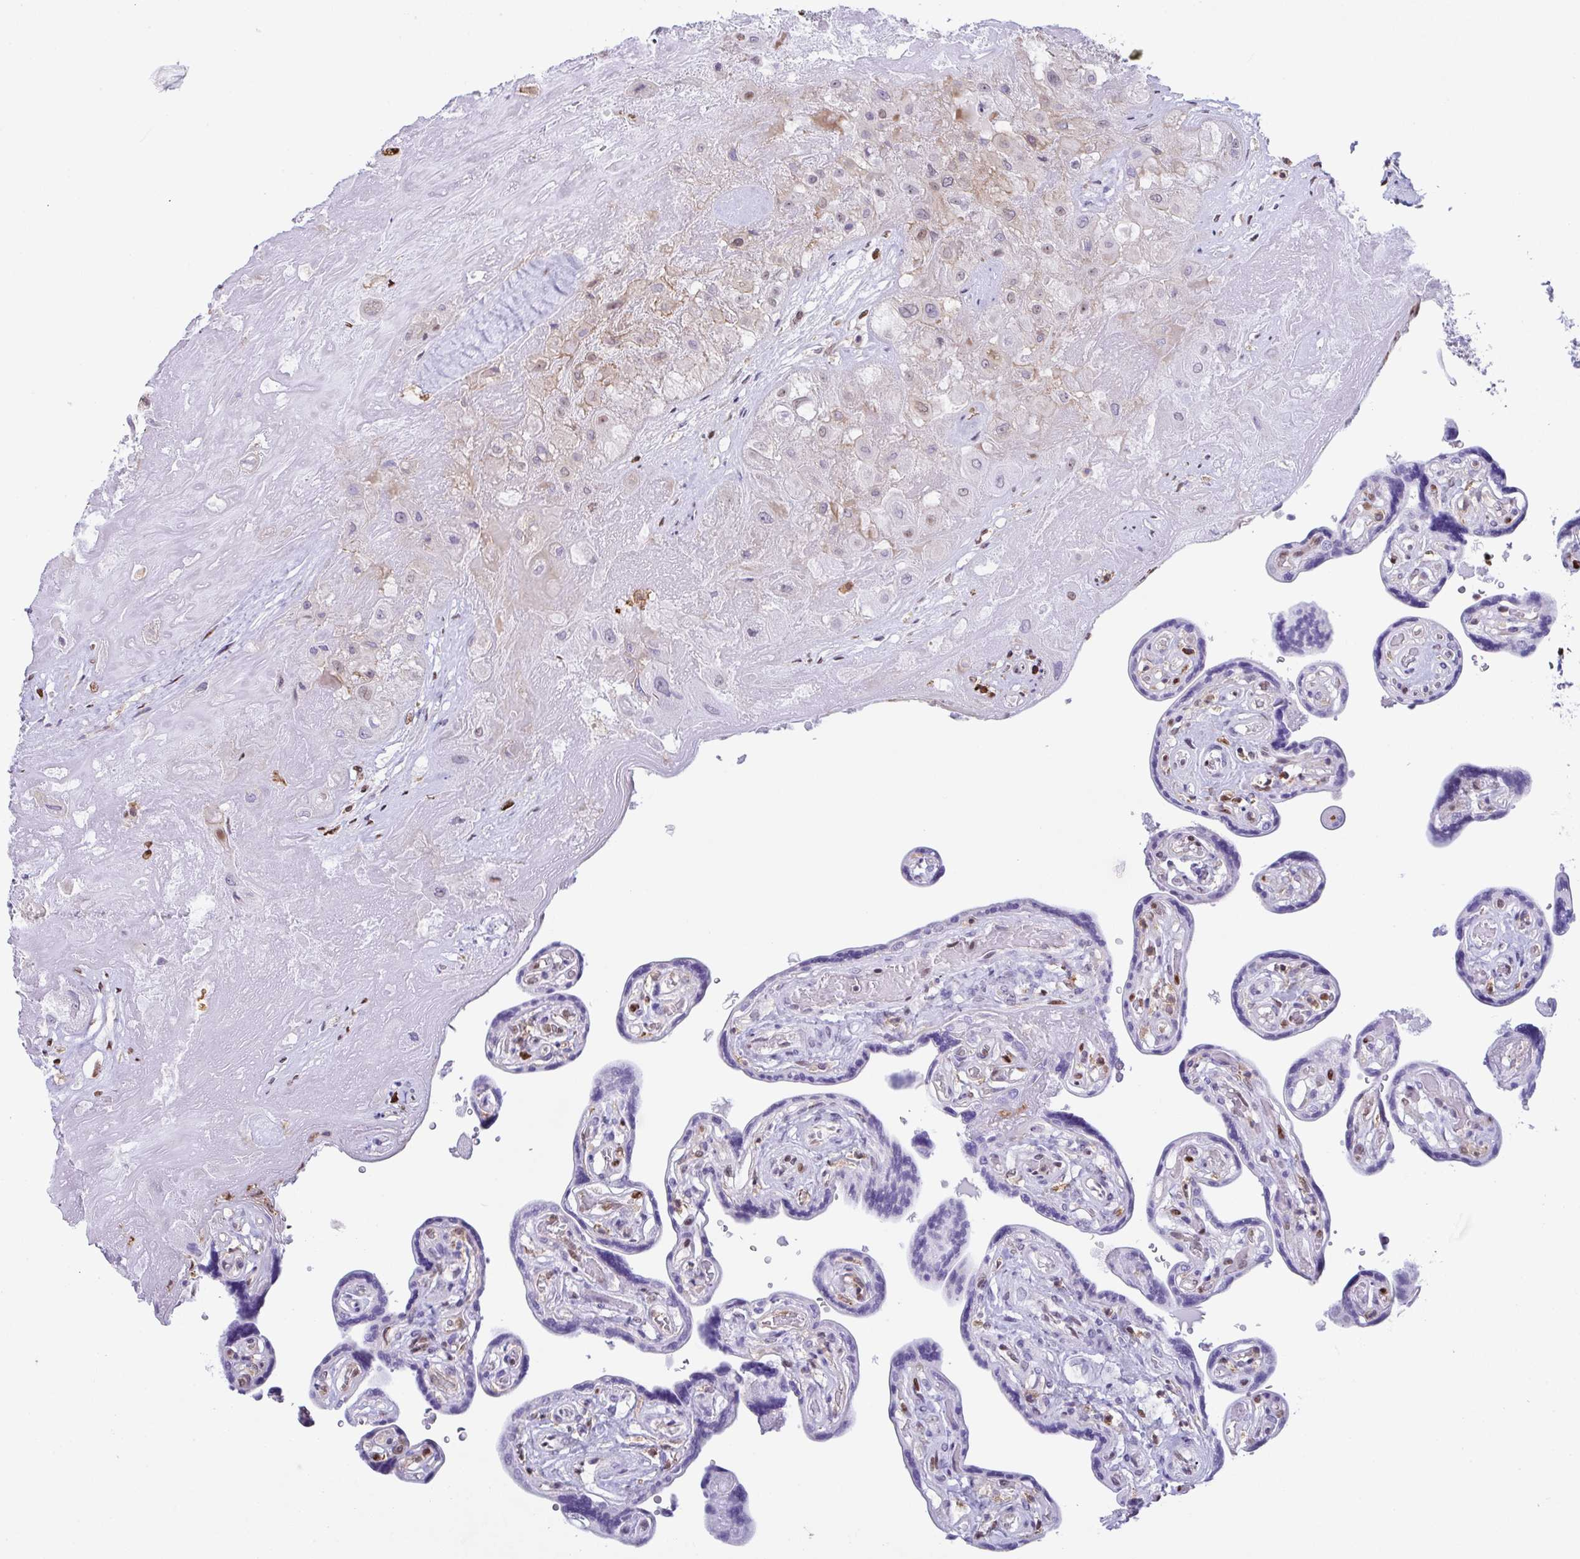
{"staining": {"intensity": "negative", "quantity": "none", "location": "none"}, "tissue": "placenta", "cell_type": "Decidual cells", "image_type": "normal", "snomed": [{"axis": "morphology", "description": "Normal tissue, NOS"}, {"axis": "topography", "description": "Placenta"}], "caption": "DAB (3,3'-diaminobenzidine) immunohistochemical staining of normal human placenta reveals no significant staining in decidual cells. (DAB (3,3'-diaminobenzidine) immunohistochemistry (IHC) with hematoxylin counter stain).", "gene": "BTBD10", "patient": {"sex": "female", "age": 32}}